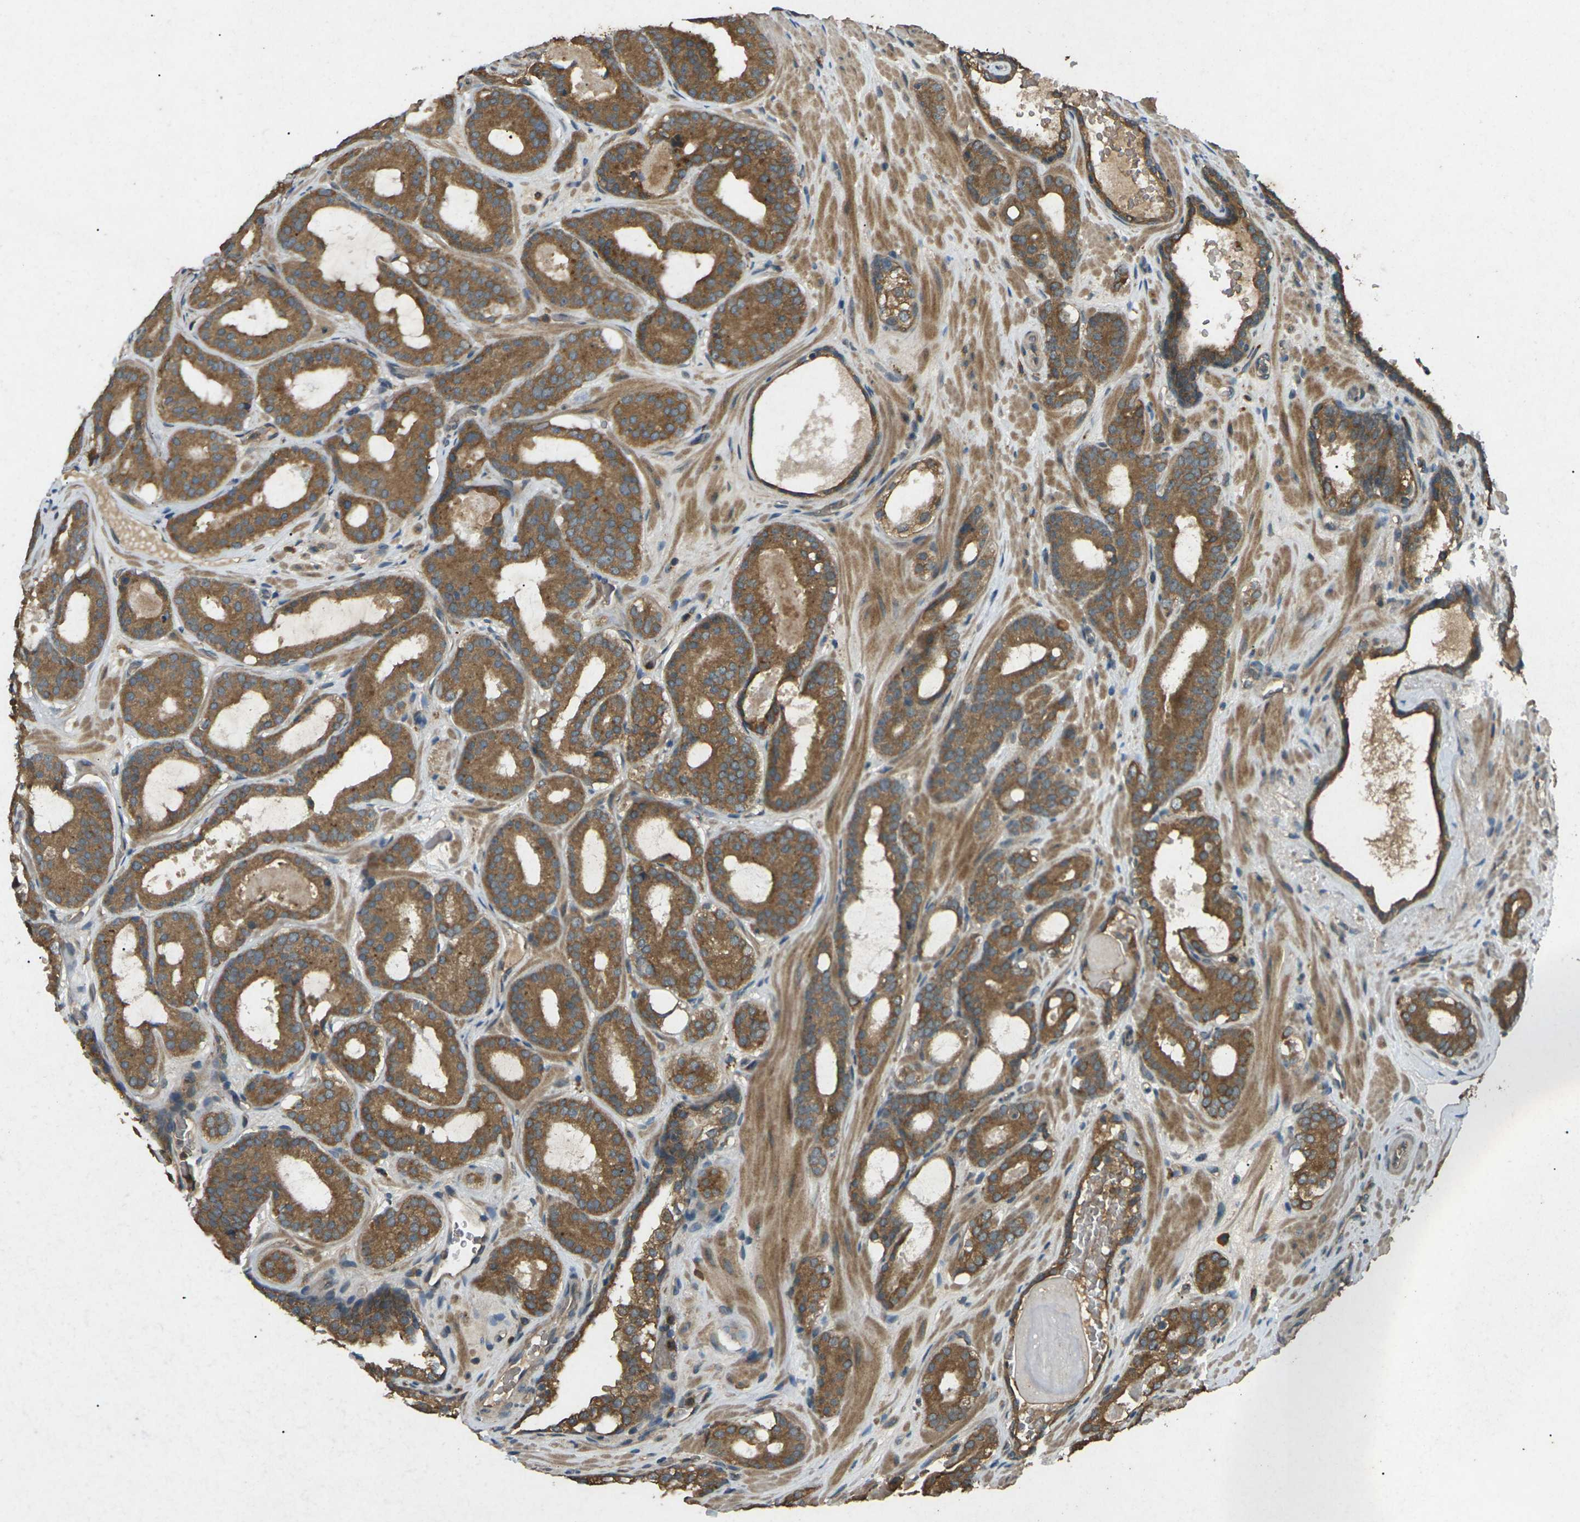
{"staining": {"intensity": "moderate", "quantity": ">75%", "location": "cytoplasmic/membranous"}, "tissue": "prostate cancer", "cell_type": "Tumor cells", "image_type": "cancer", "snomed": [{"axis": "morphology", "description": "Adenocarcinoma, High grade"}, {"axis": "topography", "description": "Prostate"}], "caption": "Prostate high-grade adenocarcinoma stained with a protein marker demonstrates moderate staining in tumor cells.", "gene": "TAP1", "patient": {"sex": "male", "age": 60}}